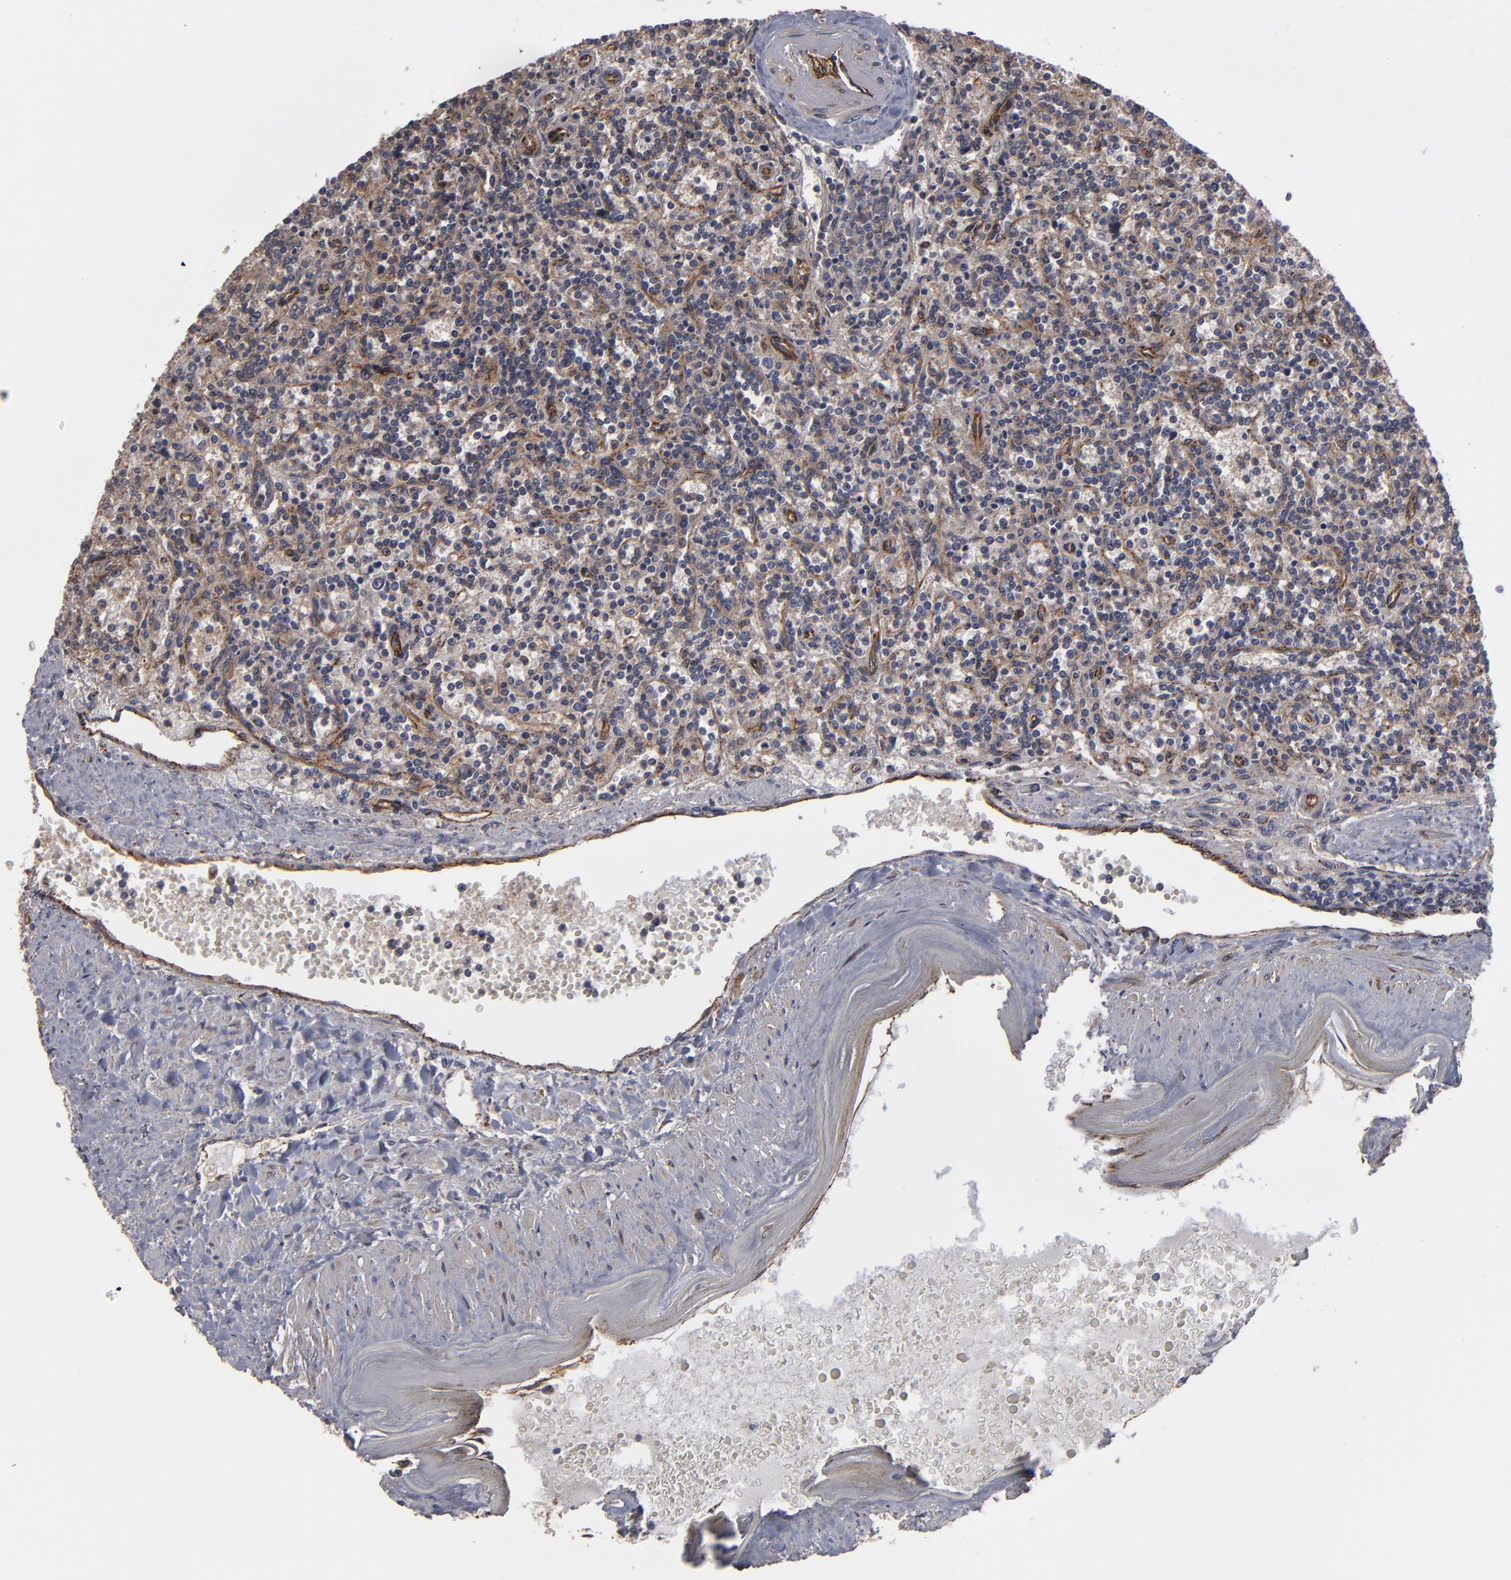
{"staining": {"intensity": "moderate", "quantity": "25%-75%", "location": "cytoplasmic/membranous"}, "tissue": "lymphoma", "cell_type": "Tumor cells", "image_type": "cancer", "snomed": [{"axis": "morphology", "description": "Malignant lymphoma, non-Hodgkin's type, Low grade"}, {"axis": "topography", "description": "Spleen"}], "caption": "Human malignant lymphoma, non-Hodgkin's type (low-grade) stained with a brown dye exhibits moderate cytoplasmic/membranous positive staining in about 25%-75% of tumor cells.", "gene": "TJP1", "patient": {"sex": "male", "age": 73}}